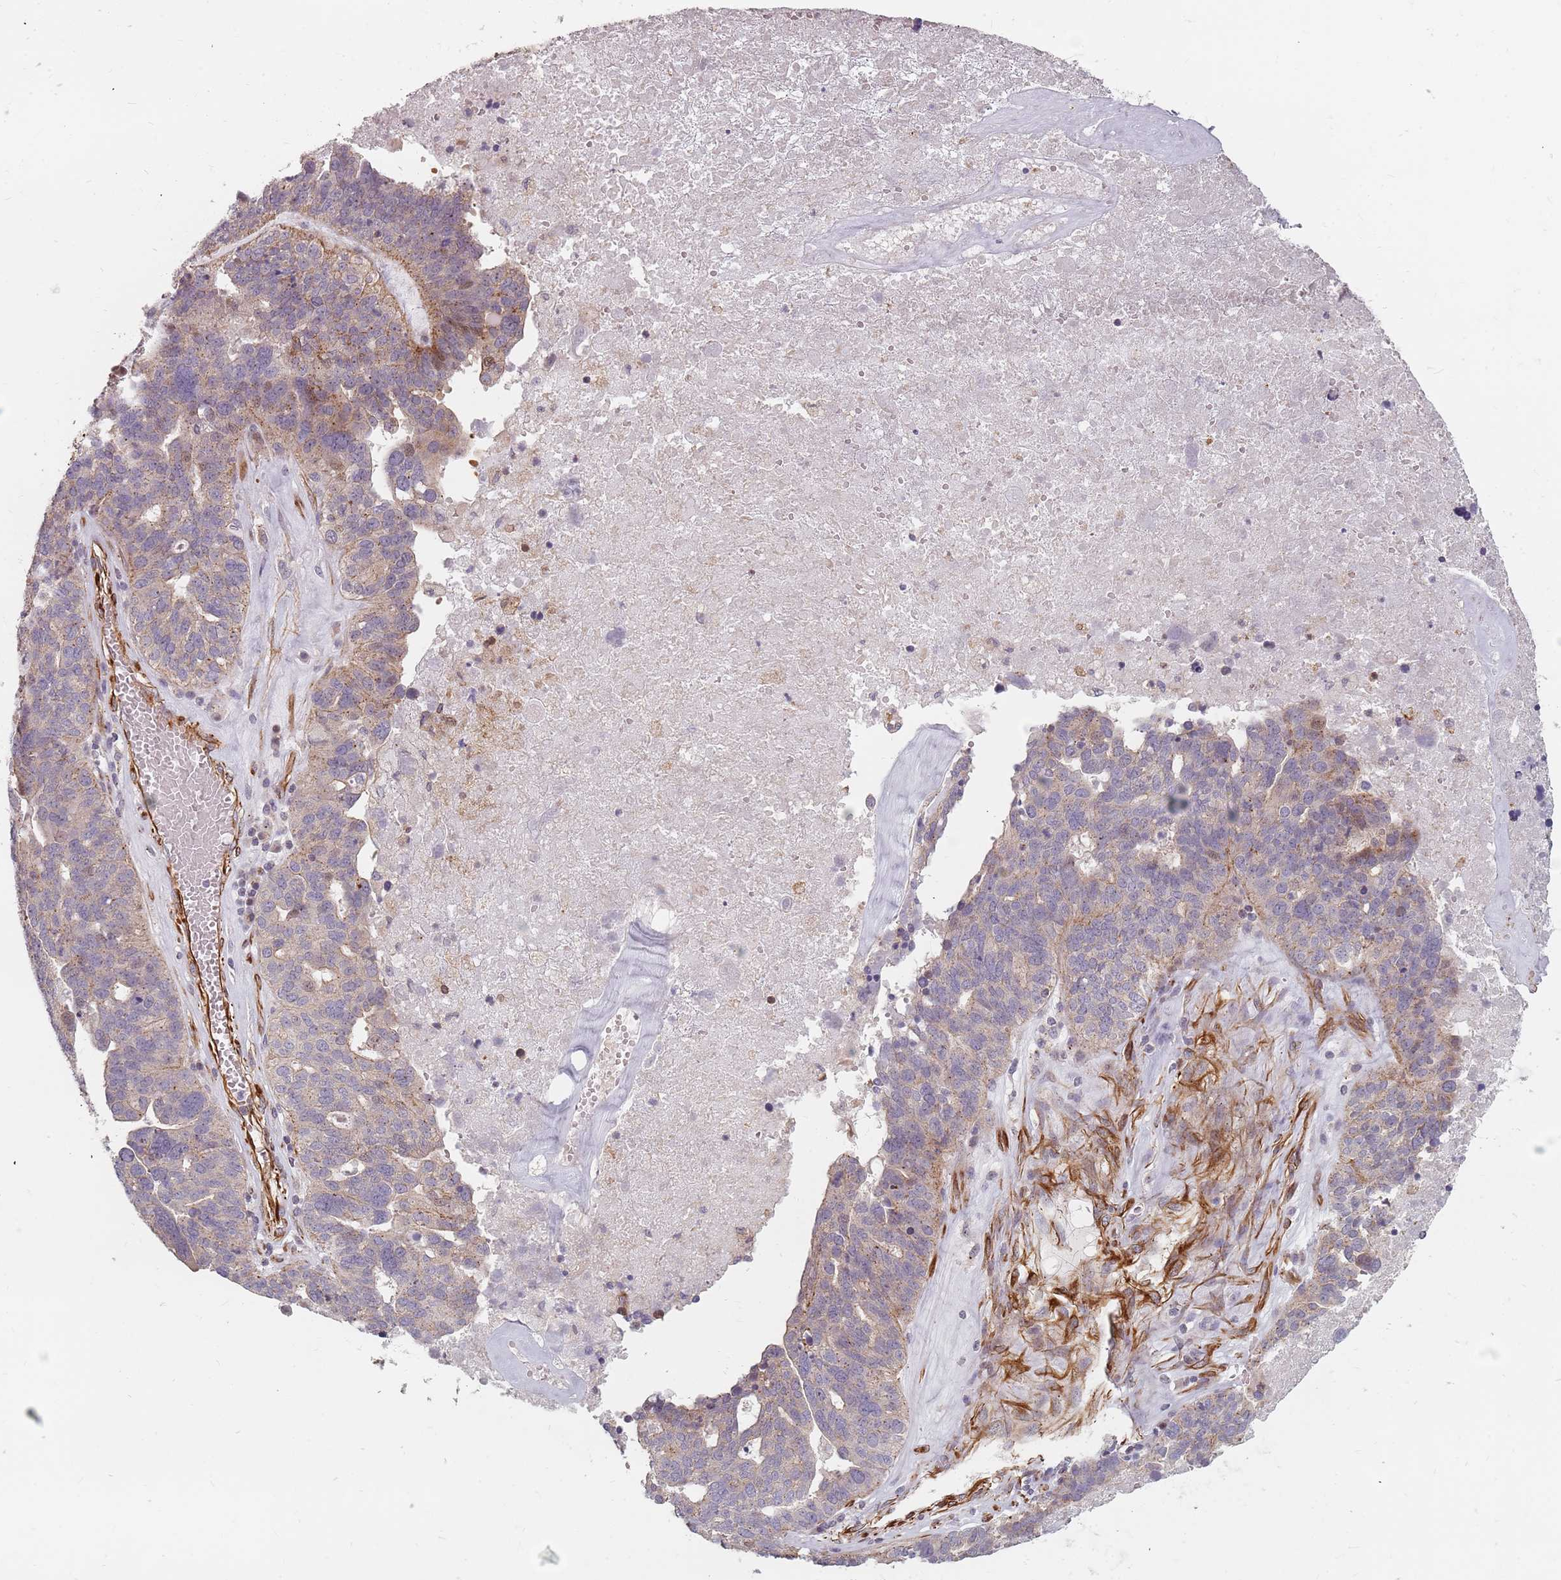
{"staining": {"intensity": "weak", "quantity": "<25%", "location": "cytoplasmic/membranous"}, "tissue": "ovarian cancer", "cell_type": "Tumor cells", "image_type": "cancer", "snomed": [{"axis": "morphology", "description": "Cystadenocarcinoma, serous, NOS"}, {"axis": "topography", "description": "Ovary"}], "caption": "This is an immunohistochemistry histopathology image of human serous cystadenocarcinoma (ovarian). There is no positivity in tumor cells.", "gene": "GAS2L3", "patient": {"sex": "female", "age": 59}}